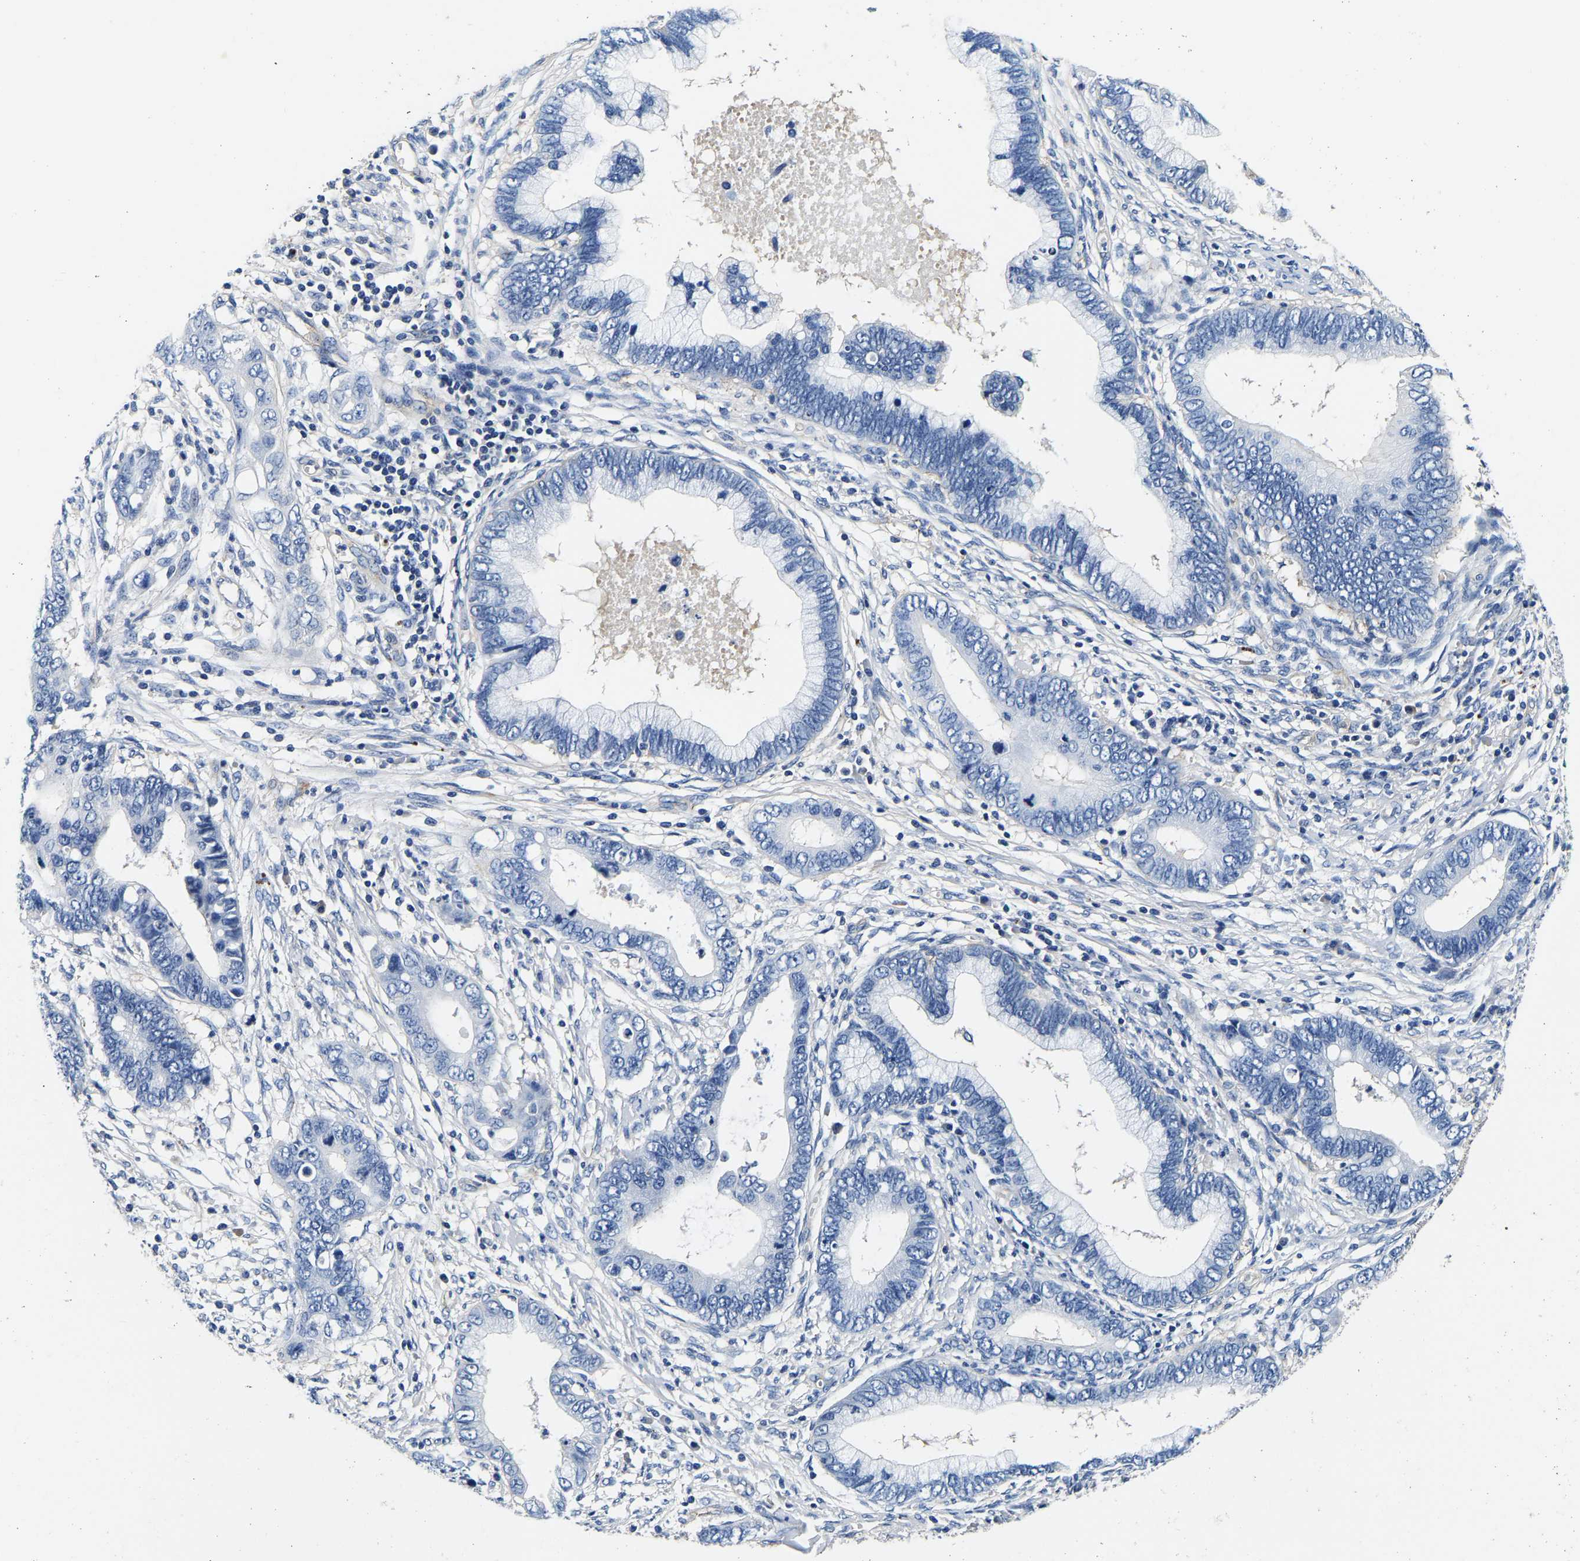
{"staining": {"intensity": "negative", "quantity": "none", "location": "none"}, "tissue": "cervical cancer", "cell_type": "Tumor cells", "image_type": "cancer", "snomed": [{"axis": "morphology", "description": "Adenocarcinoma, NOS"}, {"axis": "topography", "description": "Cervix"}], "caption": "Immunohistochemistry (IHC) of cervical adenocarcinoma displays no expression in tumor cells.", "gene": "SH3GLB1", "patient": {"sex": "female", "age": 44}}